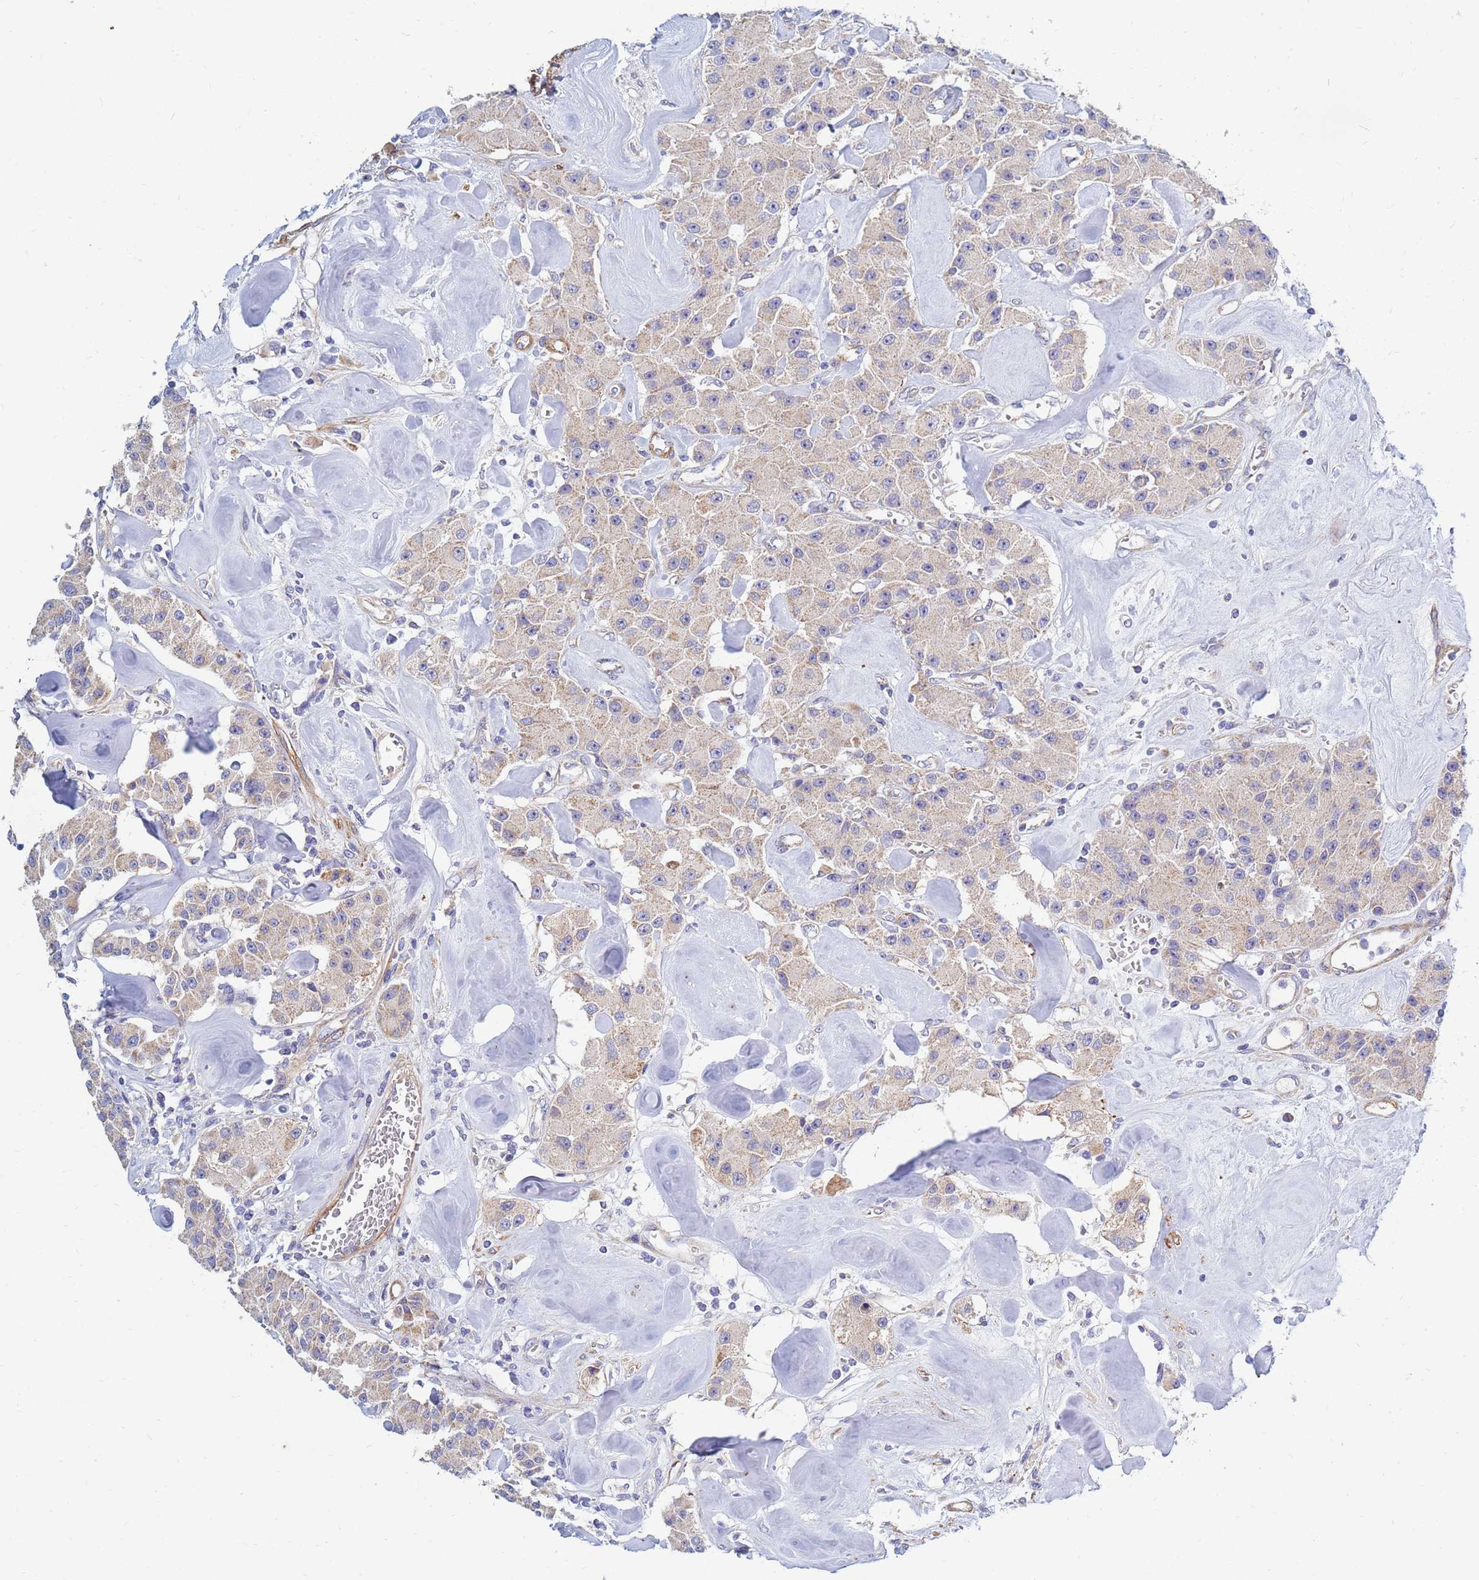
{"staining": {"intensity": "weak", "quantity": "25%-75%", "location": "cytoplasmic/membranous"}, "tissue": "carcinoid", "cell_type": "Tumor cells", "image_type": "cancer", "snomed": [{"axis": "morphology", "description": "Carcinoid, malignant, NOS"}, {"axis": "topography", "description": "Pancreas"}], "caption": "Approximately 25%-75% of tumor cells in carcinoid display weak cytoplasmic/membranous protein staining as visualized by brown immunohistochemical staining.", "gene": "SDR39U1", "patient": {"sex": "male", "age": 41}}